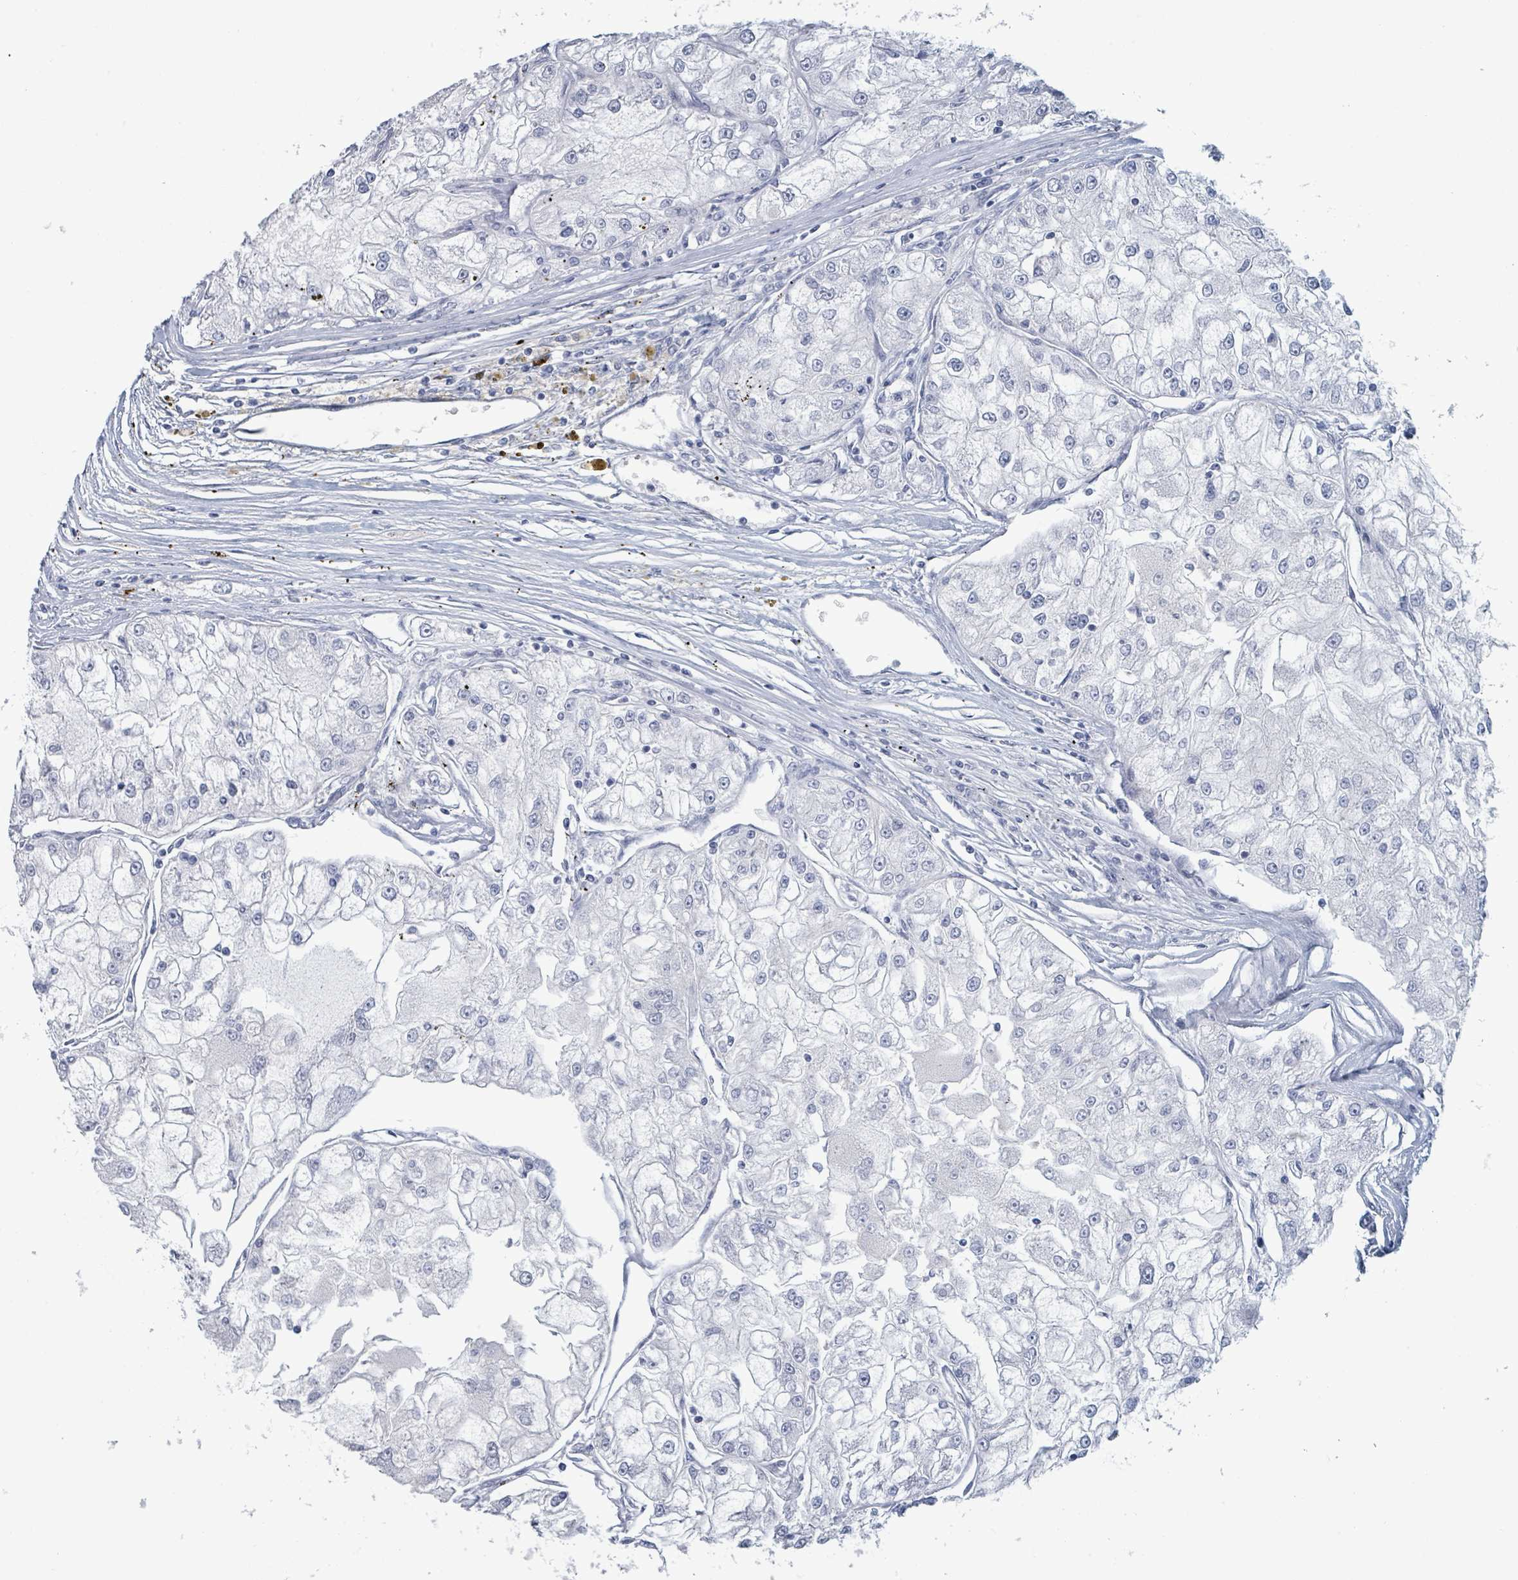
{"staining": {"intensity": "negative", "quantity": "none", "location": "none"}, "tissue": "renal cancer", "cell_type": "Tumor cells", "image_type": "cancer", "snomed": [{"axis": "morphology", "description": "Adenocarcinoma, NOS"}, {"axis": "topography", "description": "Kidney"}], "caption": "The immunohistochemistry photomicrograph has no significant expression in tumor cells of renal cancer tissue.", "gene": "VPS13D", "patient": {"sex": "female", "age": 72}}